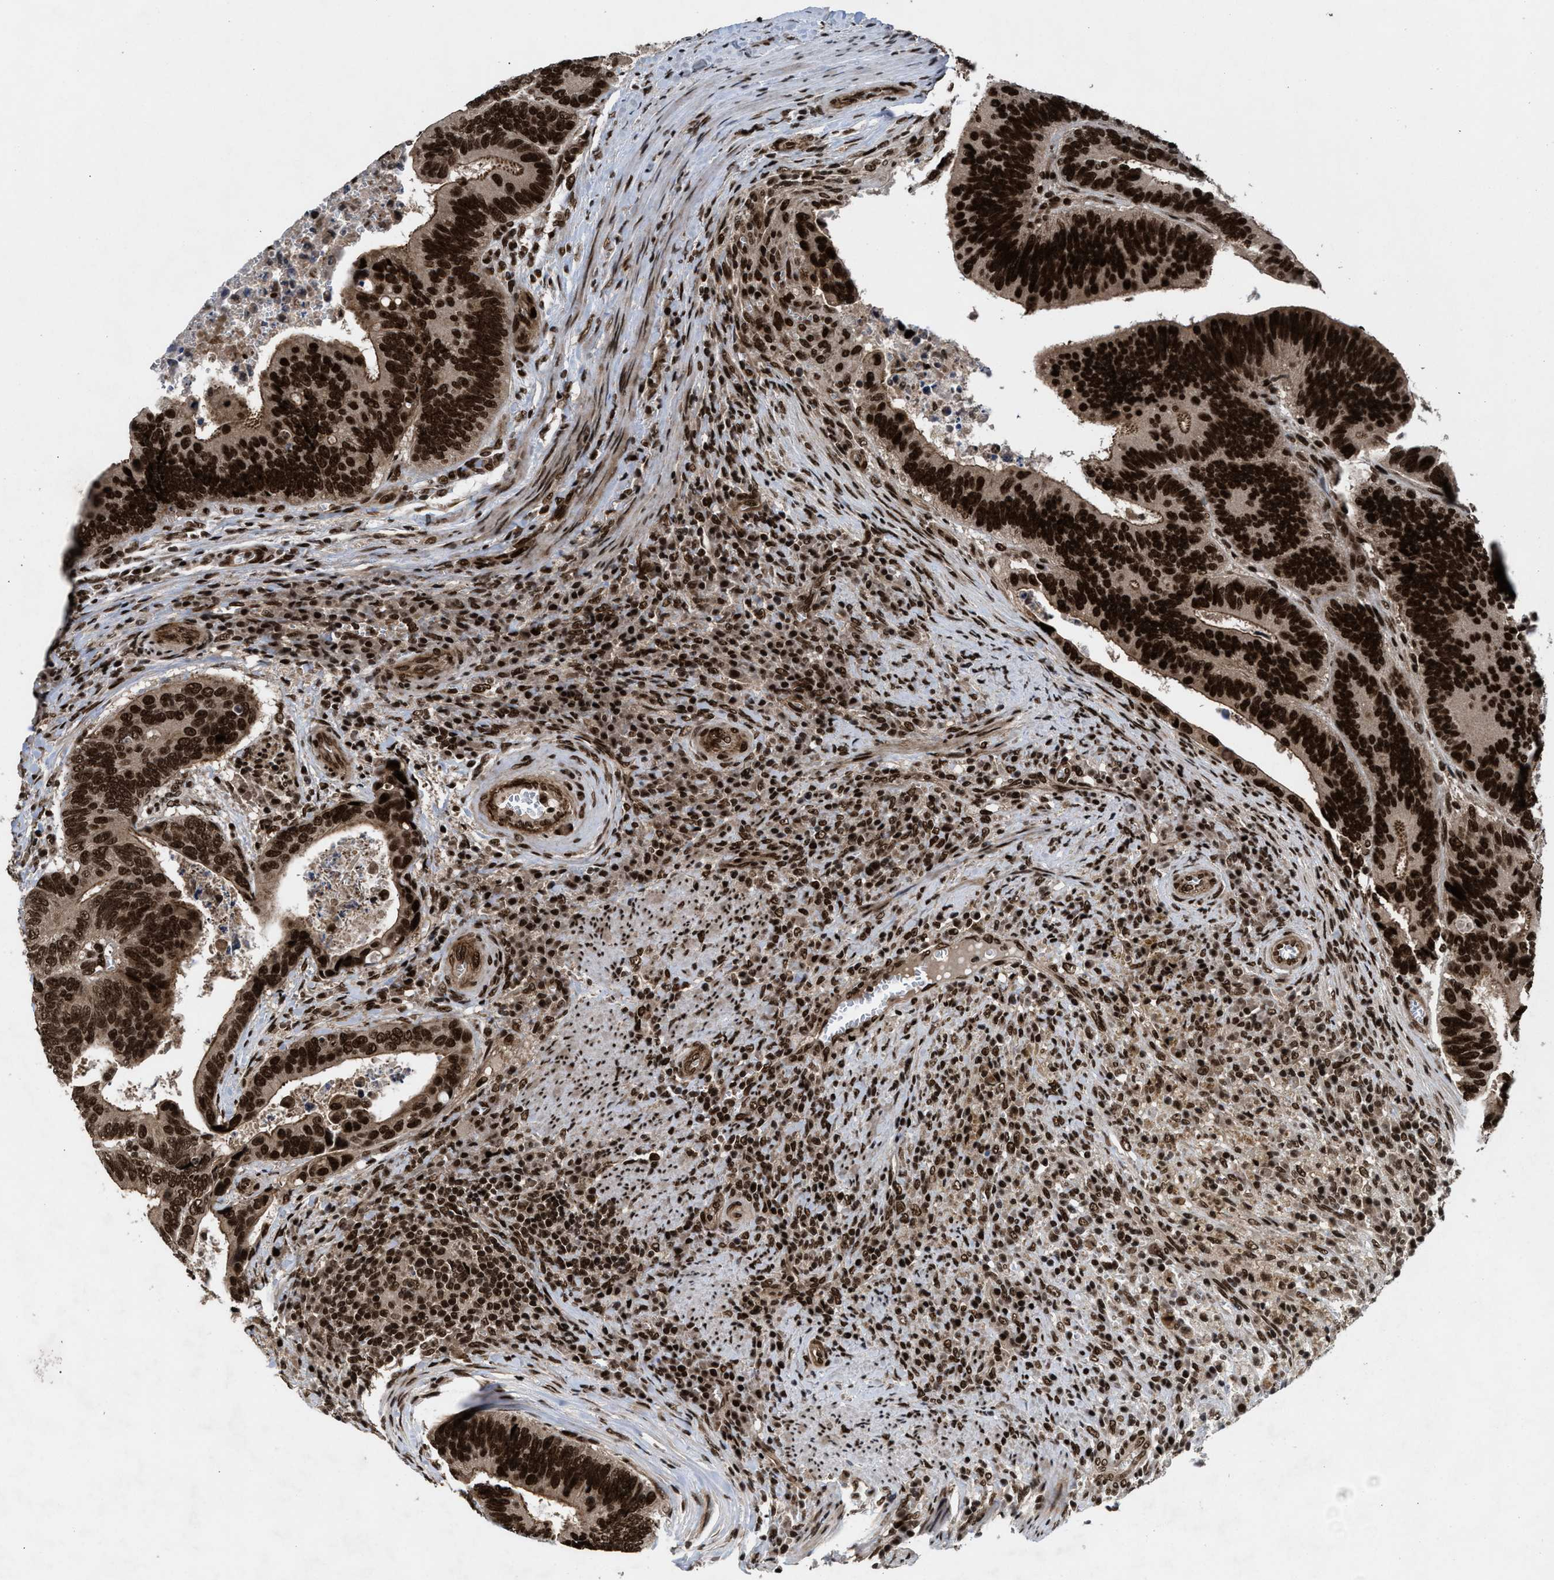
{"staining": {"intensity": "strong", "quantity": ">75%", "location": "nuclear"}, "tissue": "colorectal cancer", "cell_type": "Tumor cells", "image_type": "cancer", "snomed": [{"axis": "morphology", "description": "Inflammation, NOS"}, {"axis": "morphology", "description": "Adenocarcinoma, NOS"}, {"axis": "topography", "description": "Colon"}], "caption": "An immunohistochemistry (IHC) photomicrograph of neoplastic tissue is shown. Protein staining in brown labels strong nuclear positivity in colorectal cancer within tumor cells. (brown staining indicates protein expression, while blue staining denotes nuclei).", "gene": "WIZ", "patient": {"sex": "male", "age": 72}}